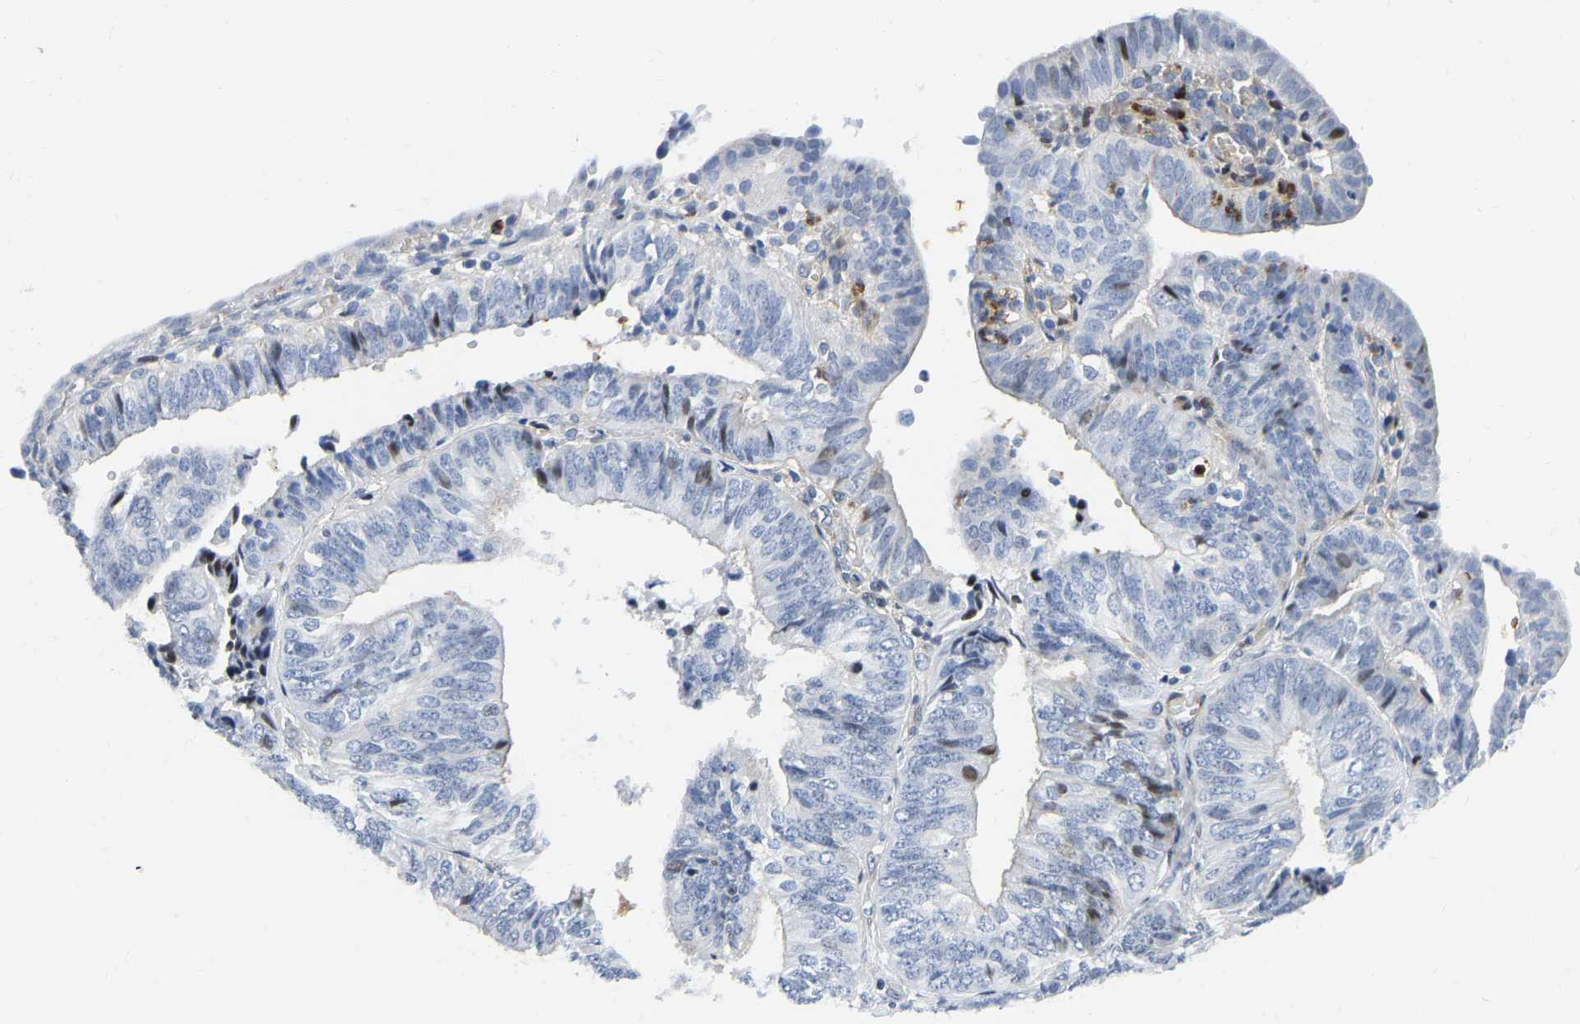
{"staining": {"intensity": "negative", "quantity": "none", "location": "none"}, "tissue": "endometrial cancer", "cell_type": "Tumor cells", "image_type": "cancer", "snomed": [{"axis": "morphology", "description": "Adenocarcinoma, NOS"}, {"axis": "topography", "description": "Endometrium"}], "caption": "Tumor cells show no significant protein positivity in adenocarcinoma (endometrial).", "gene": "HDAC5", "patient": {"sex": "female", "age": 58}}